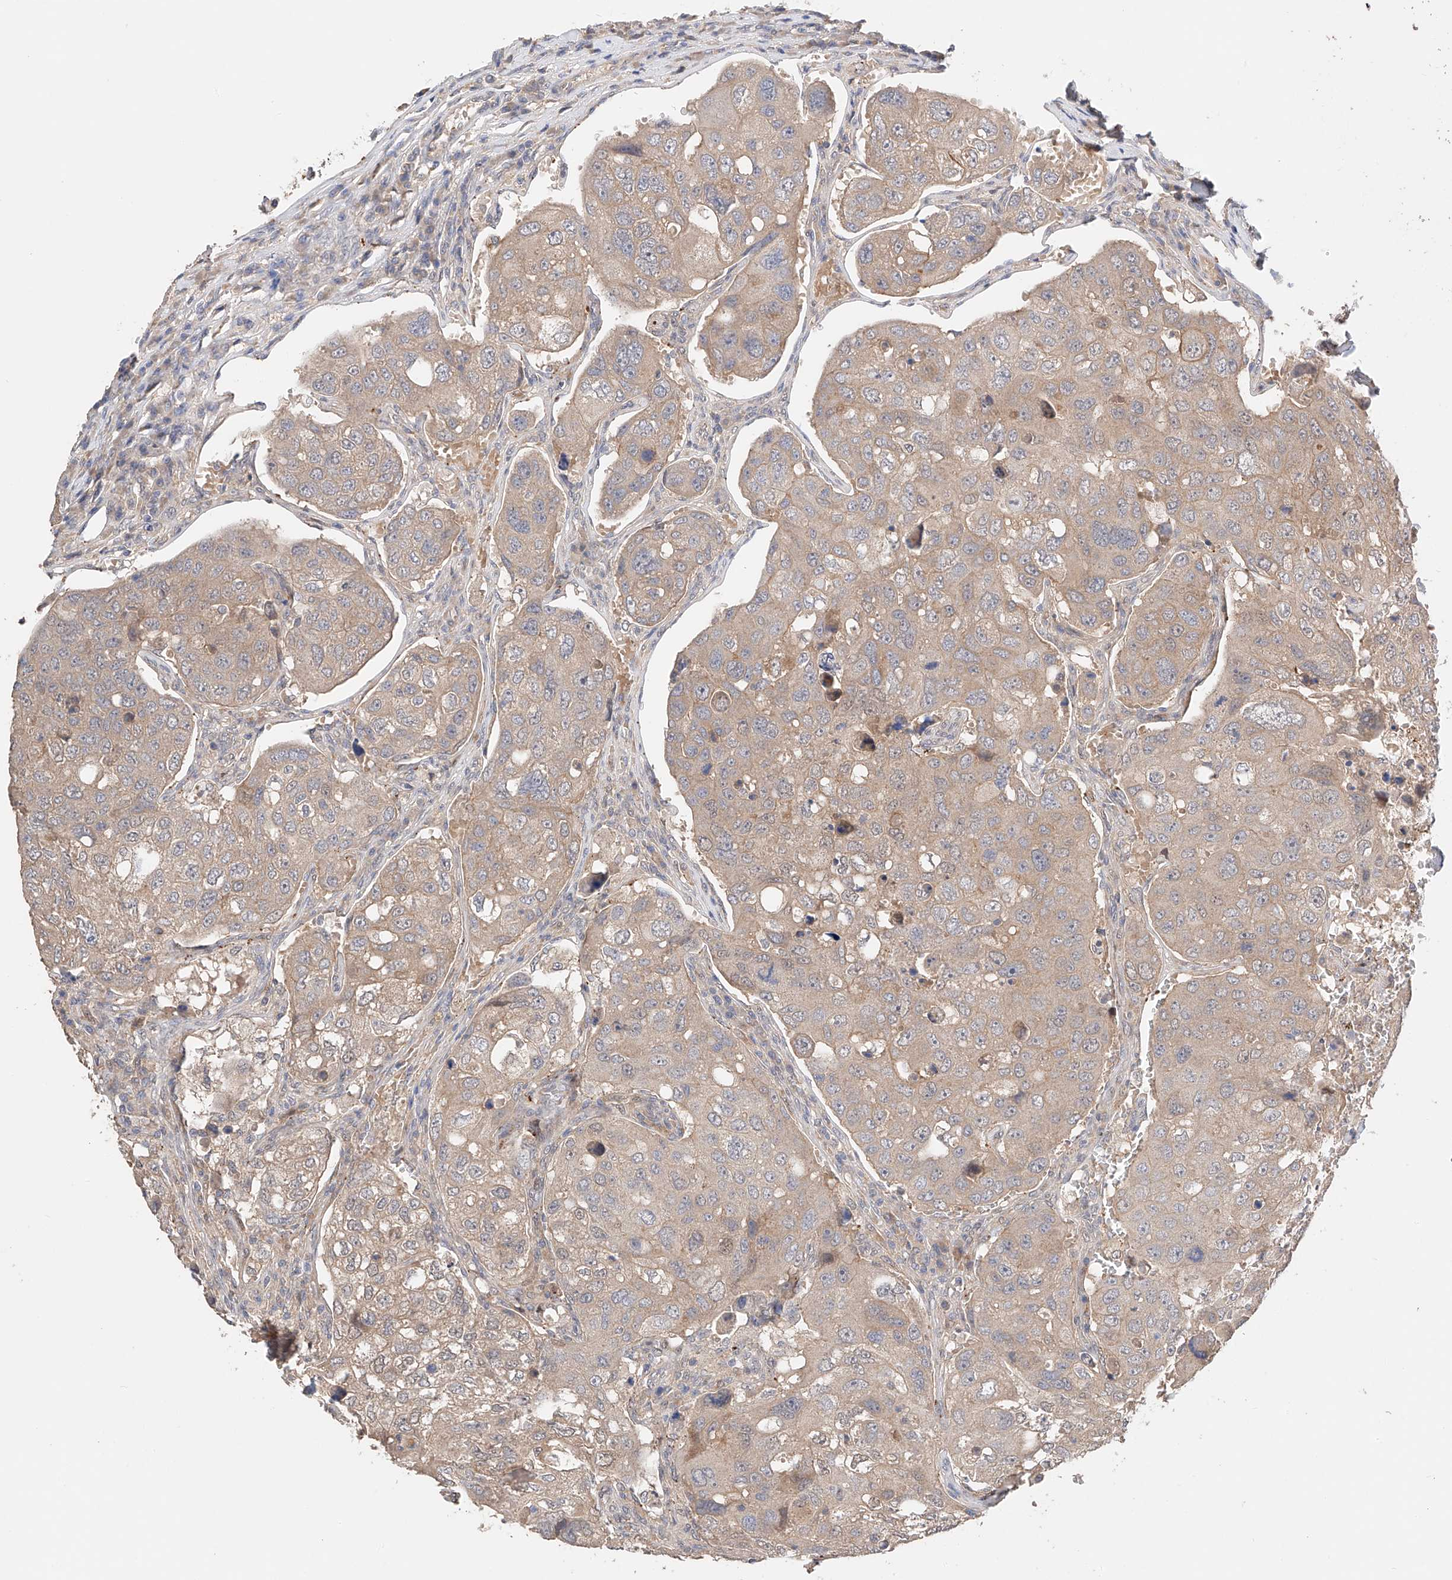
{"staining": {"intensity": "weak", "quantity": ">75%", "location": "cytoplasmic/membranous"}, "tissue": "urothelial cancer", "cell_type": "Tumor cells", "image_type": "cancer", "snomed": [{"axis": "morphology", "description": "Urothelial carcinoma, High grade"}, {"axis": "topography", "description": "Lymph node"}, {"axis": "topography", "description": "Urinary bladder"}], "caption": "The immunohistochemical stain highlights weak cytoplasmic/membranous staining in tumor cells of urothelial cancer tissue. (Stains: DAB (3,3'-diaminobenzidine) in brown, nuclei in blue, Microscopy: brightfield microscopy at high magnification).", "gene": "ZFHX2", "patient": {"sex": "male", "age": 51}}